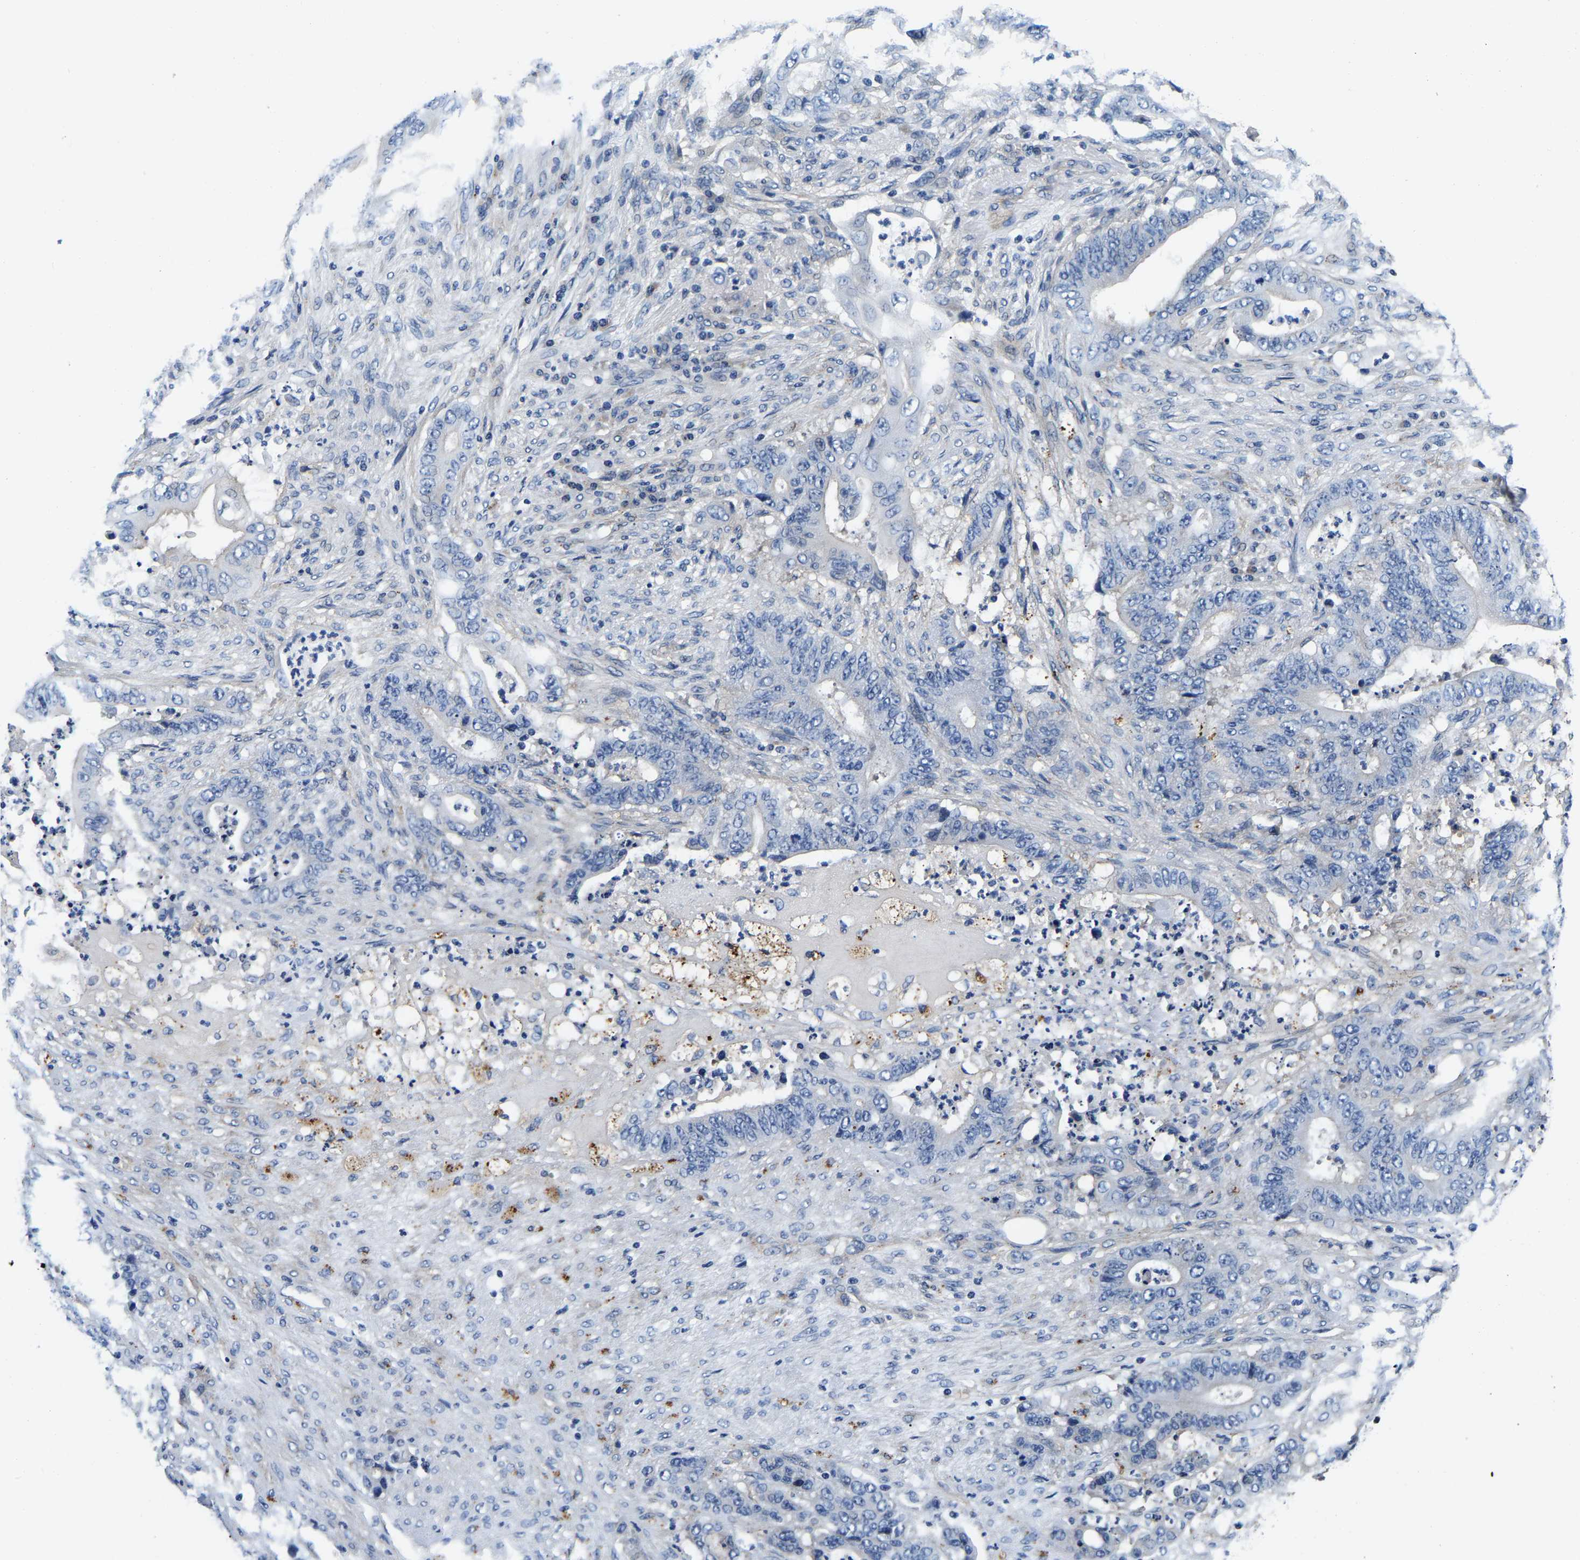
{"staining": {"intensity": "negative", "quantity": "none", "location": "none"}, "tissue": "stomach cancer", "cell_type": "Tumor cells", "image_type": "cancer", "snomed": [{"axis": "morphology", "description": "Adenocarcinoma, NOS"}, {"axis": "topography", "description": "Stomach"}], "caption": "This is a histopathology image of IHC staining of adenocarcinoma (stomach), which shows no positivity in tumor cells.", "gene": "SH3GLB1", "patient": {"sex": "female", "age": 73}}